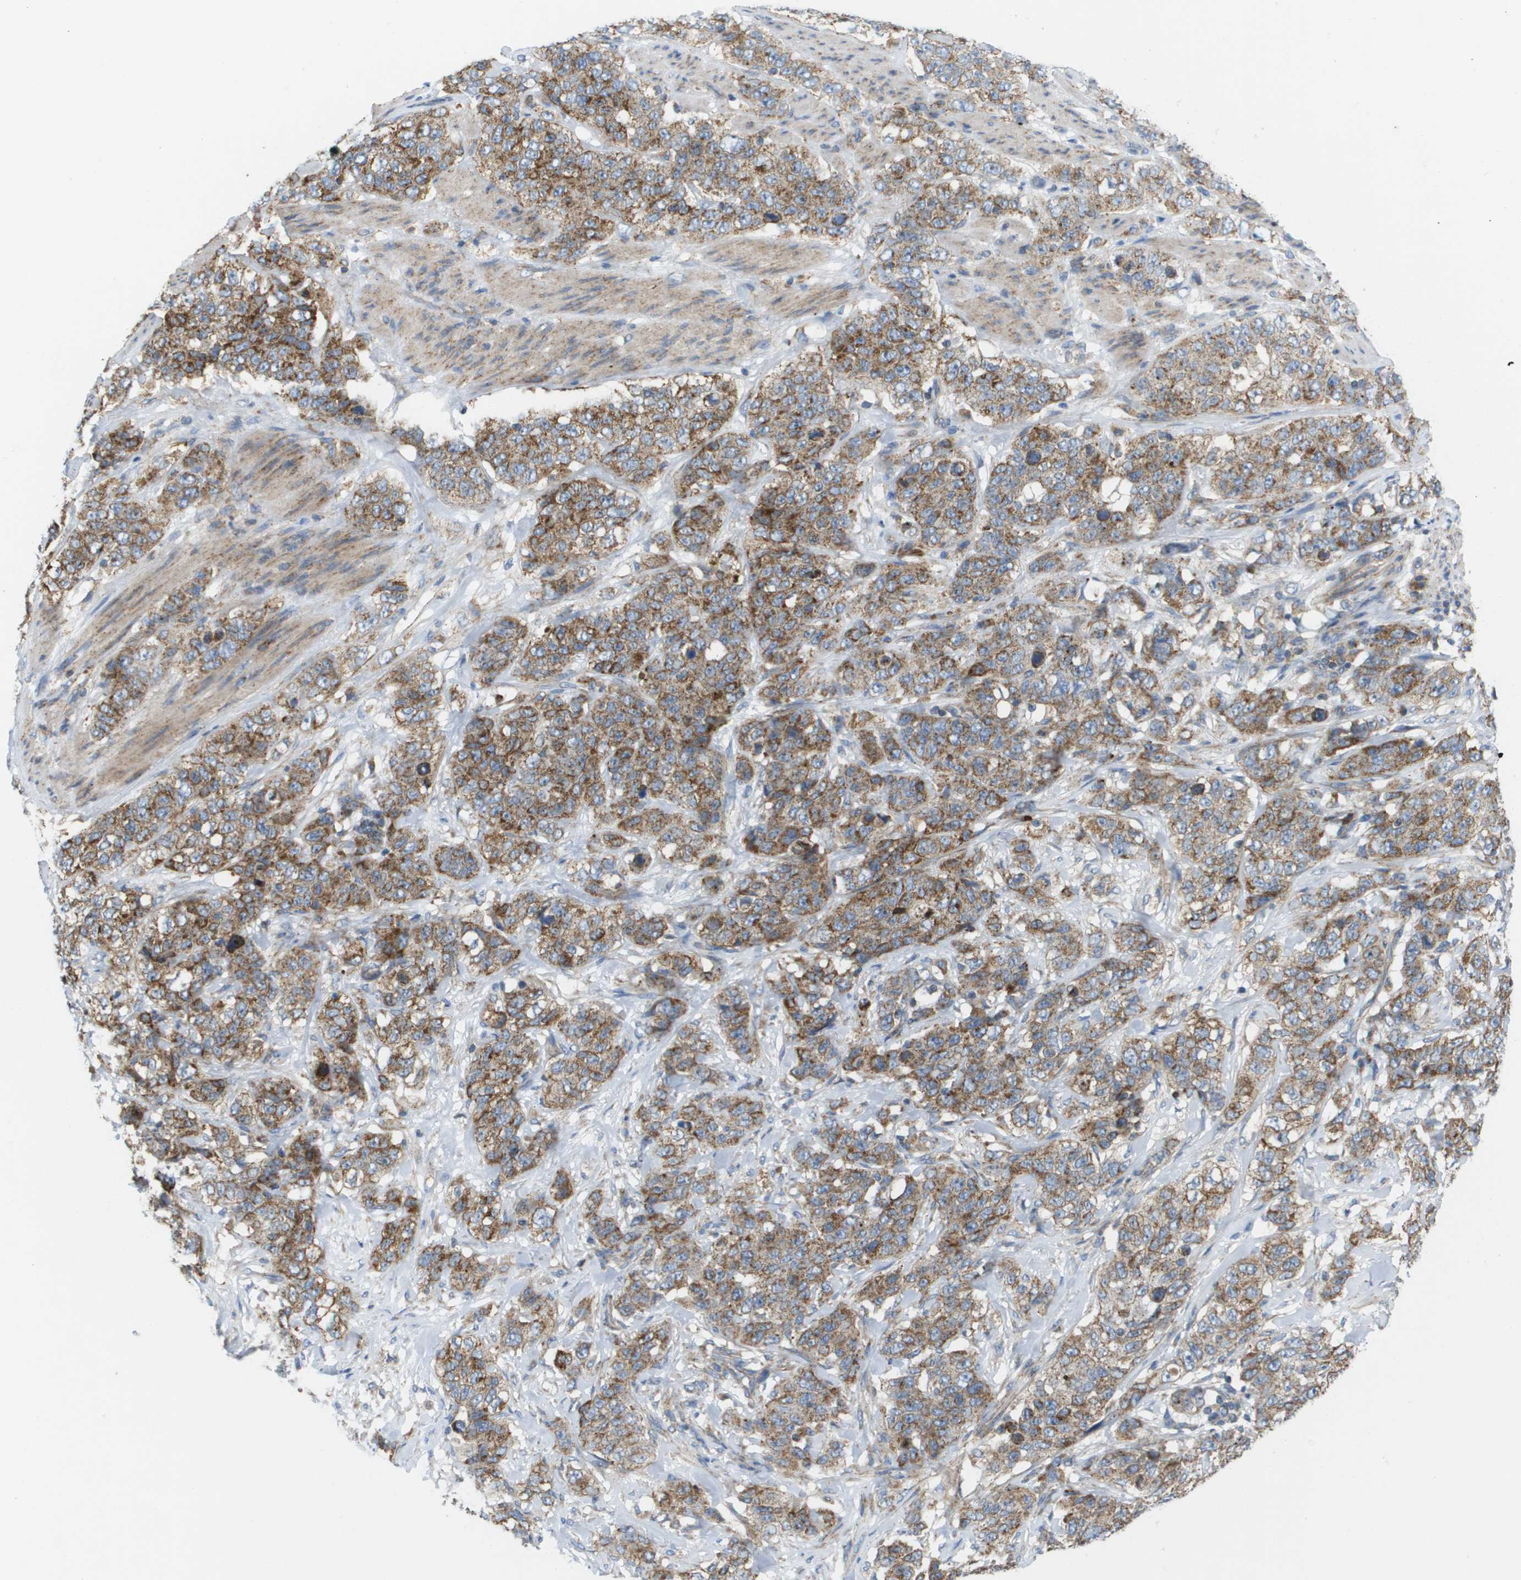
{"staining": {"intensity": "moderate", "quantity": ">75%", "location": "cytoplasmic/membranous"}, "tissue": "stomach cancer", "cell_type": "Tumor cells", "image_type": "cancer", "snomed": [{"axis": "morphology", "description": "Adenocarcinoma, NOS"}, {"axis": "topography", "description": "Stomach"}], "caption": "Brown immunohistochemical staining in human stomach cancer (adenocarcinoma) displays moderate cytoplasmic/membranous positivity in about >75% of tumor cells.", "gene": "FIS1", "patient": {"sex": "male", "age": 48}}